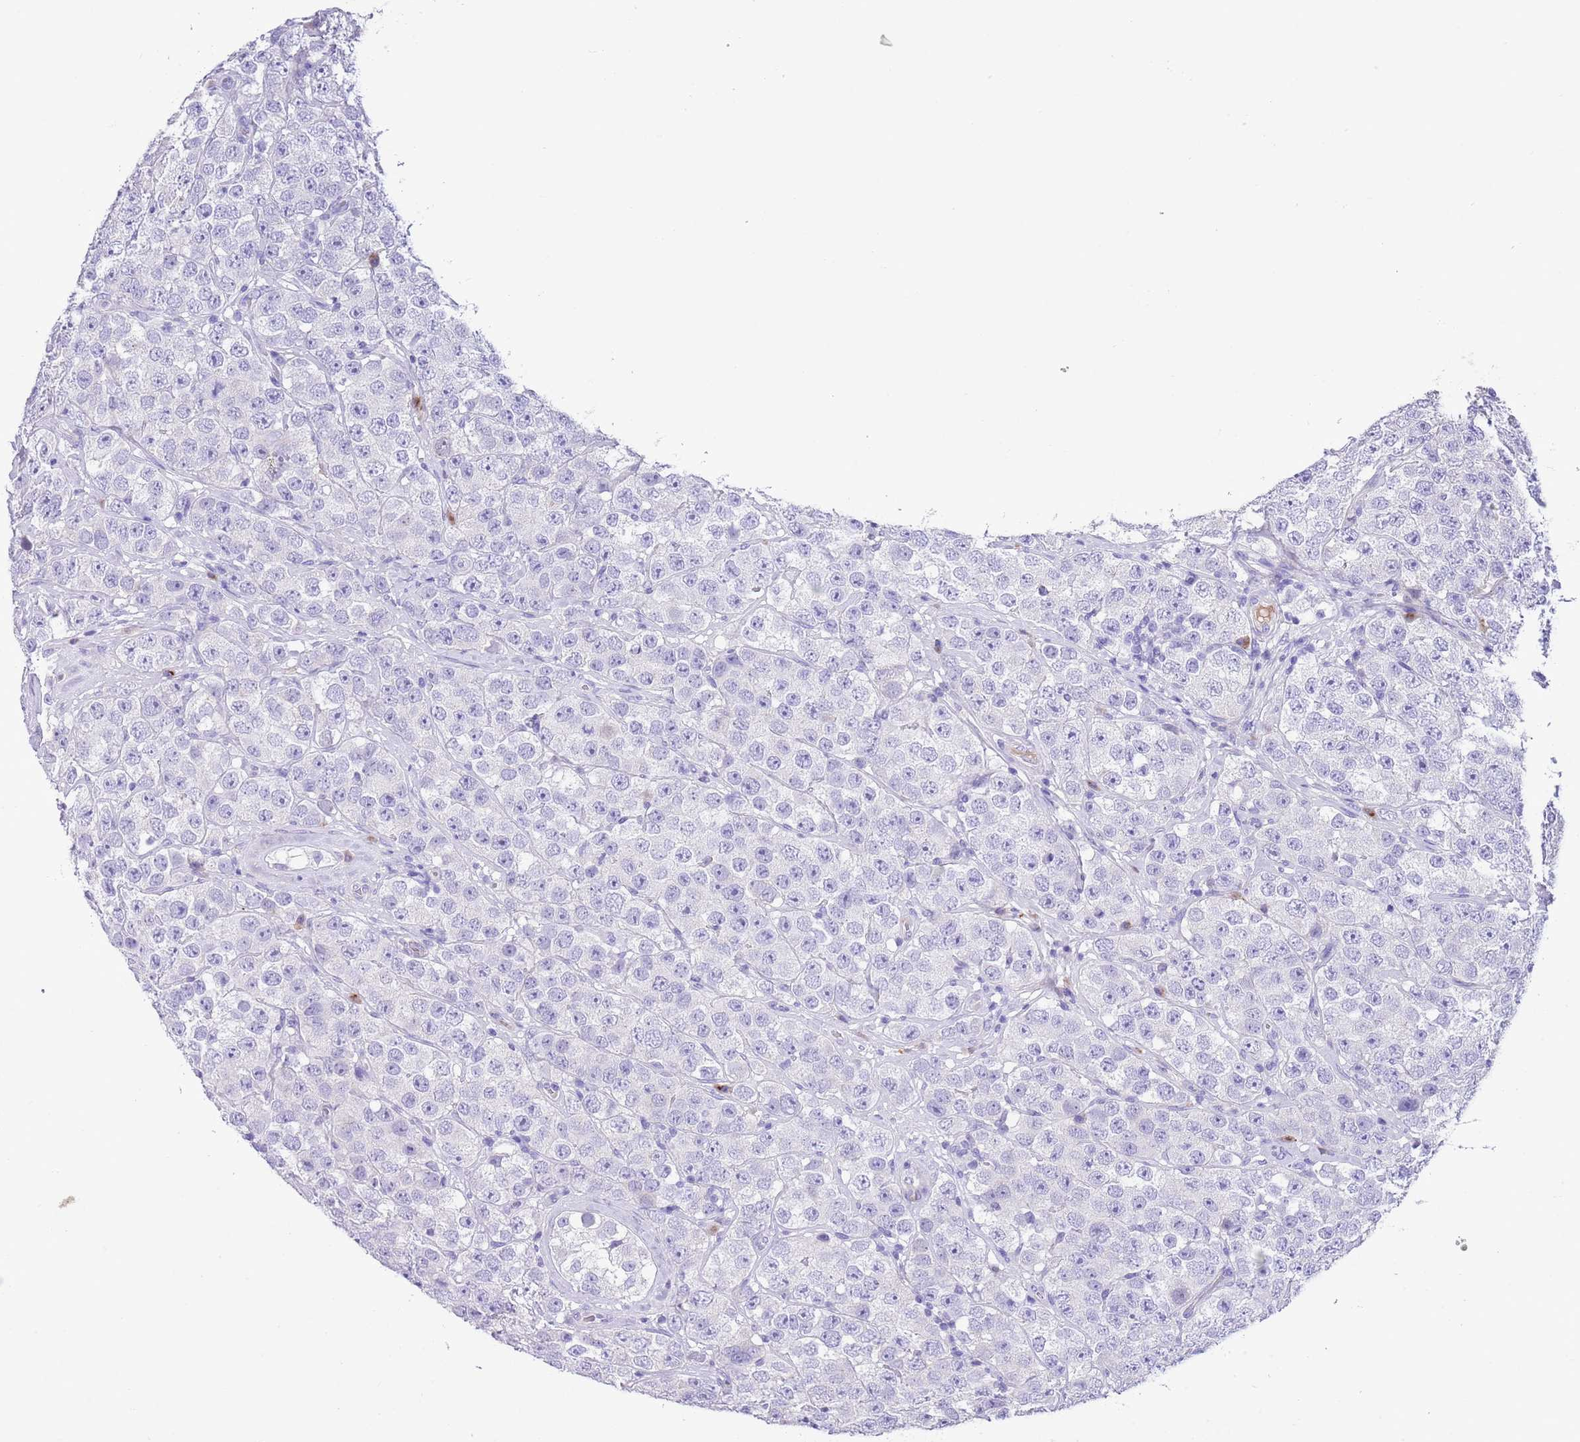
{"staining": {"intensity": "negative", "quantity": "none", "location": "none"}, "tissue": "testis cancer", "cell_type": "Tumor cells", "image_type": "cancer", "snomed": [{"axis": "morphology", "description": "Seminoma, NOS"}, {"axis": "topography", "description": "Testis"}], "caption": "The immunohistochemistry (IHC) photomicrograph has no significant positivity in tumor cells of testis seminoma tissue. (Stains: DAB immunohistochemistry with hematoxylin counter stain, Microscopy: brightfield microscopy at high magnification).", "gene": "CLEC2A", "patient": {"sex": "male", "age": 28}}